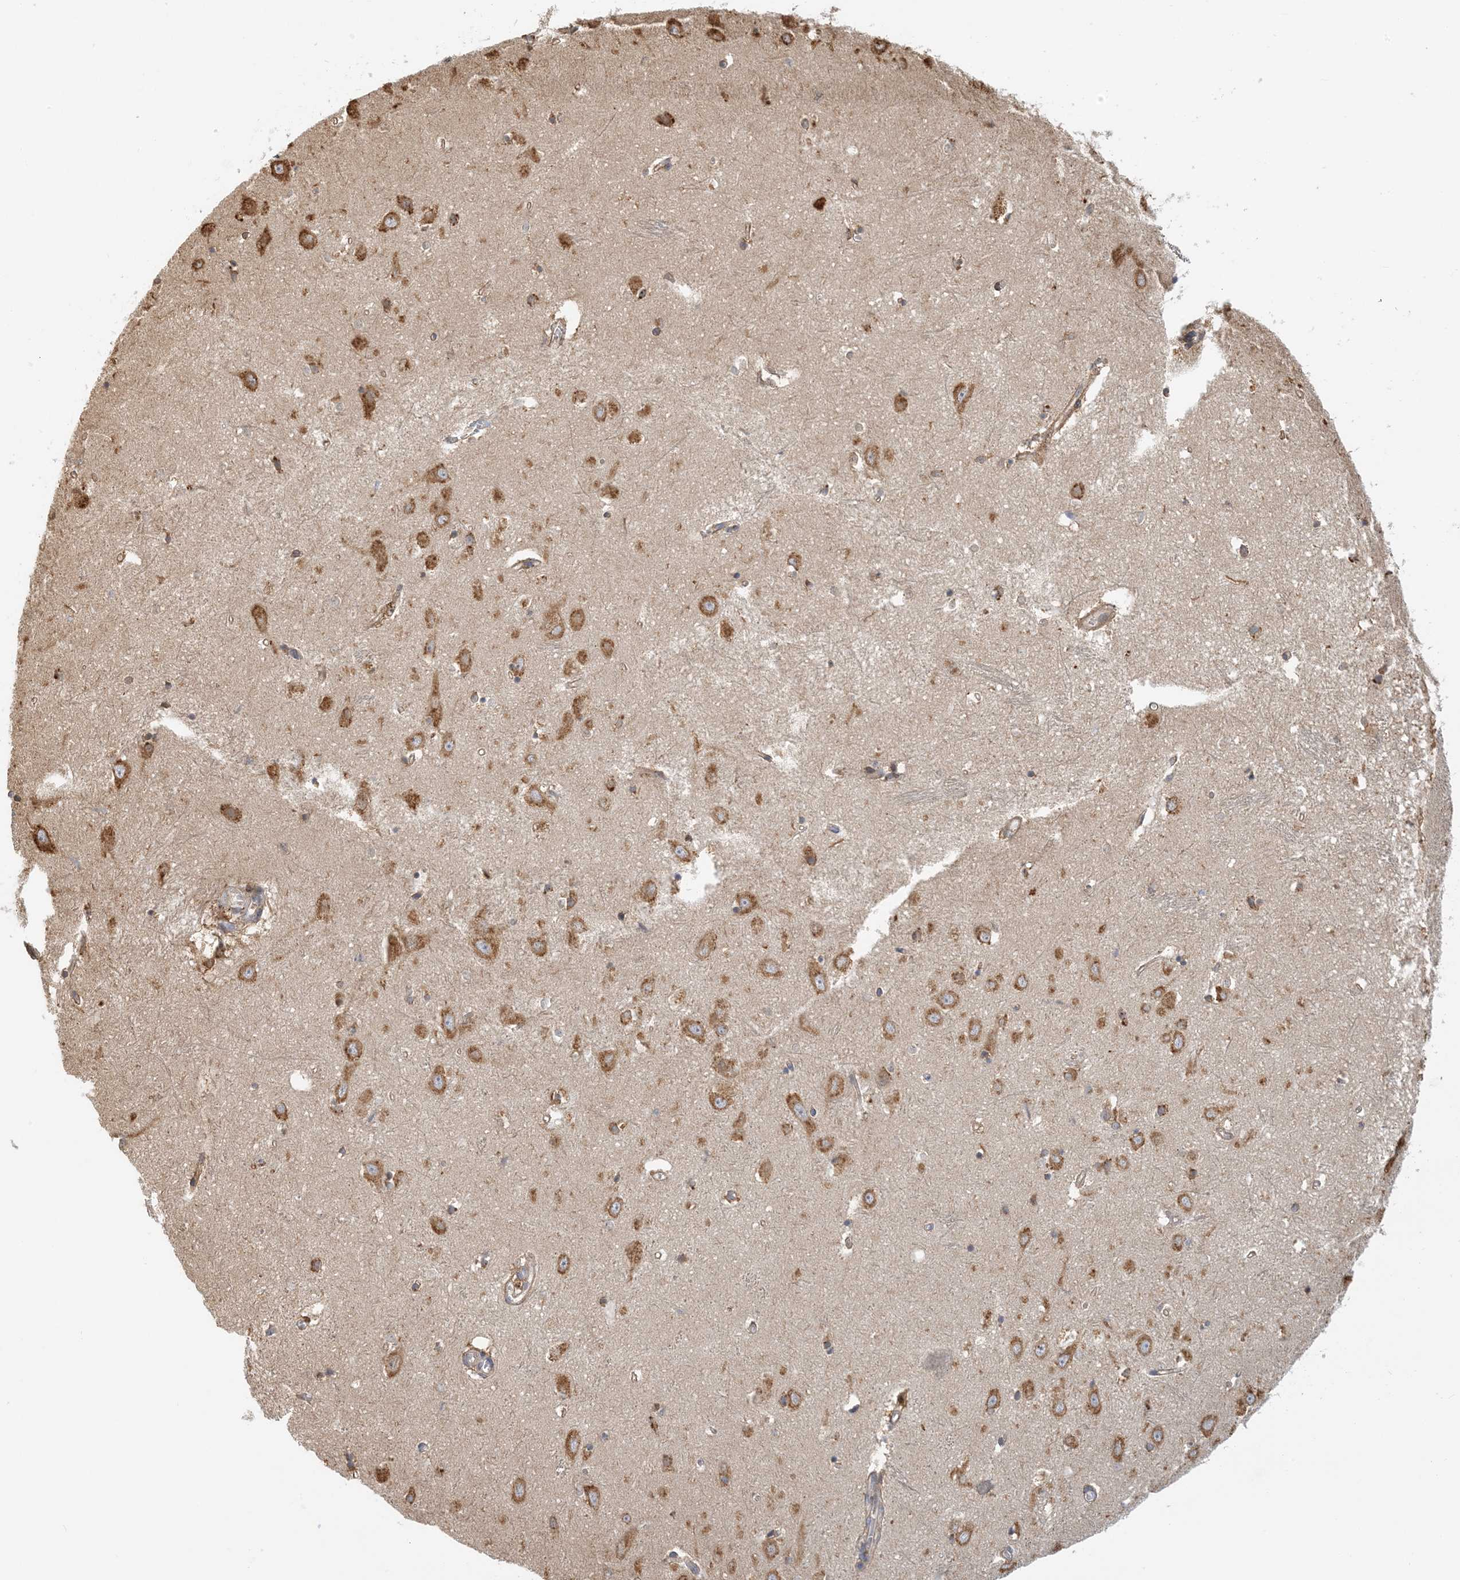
{"staining": {"intensity": "moderate", "quantity": "<25%", "location": "cytoplasmic/membranous"}, "tissue": "hippocampus", "cell_type": "Glial cells", "image_type": "normal", "snomed": [{"axis": "morphology", "description": "Normal tissue, NOS"}, {"axis": "topography", "description": "Hippocampus"}], "caption": "Glial cells reveal low levels of moderate cytoplasmic/membranous staining in approximately <25% of cells in benign human hippocampus.", "gene": "HNMT", "patient": {"sex": "female", "age": 64}}